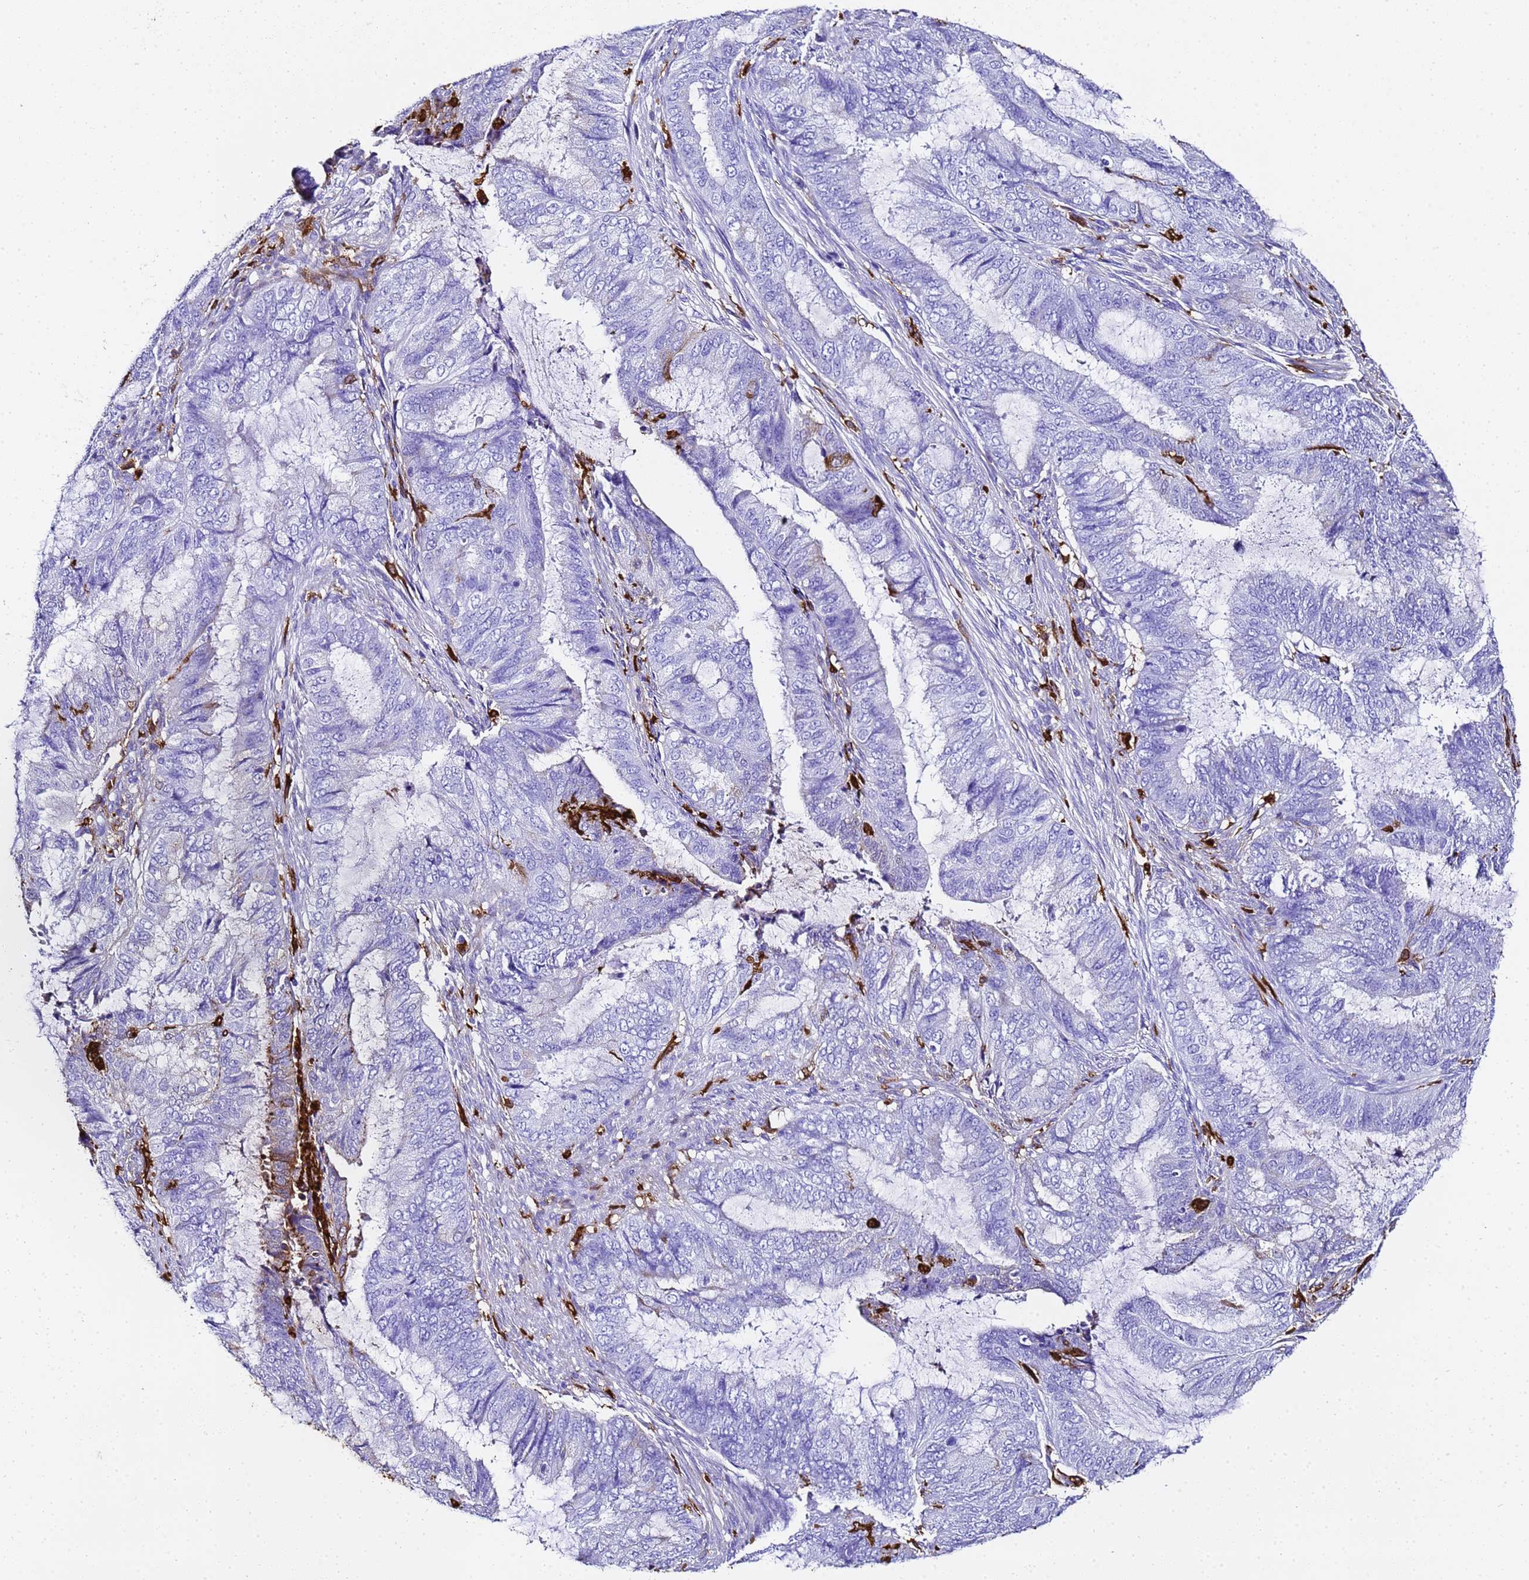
{"staining": {"intensity": "moderate", "quantity": "<25%", "location": "cytoplasmic/membranous"}, "tissue": "endometrial cancer", "cell_type": "Tumor cells", "image_type": "cancer", "snomed": [{"axis": "morphology", "description": "Adenocarcinoma, NOS"}, {"axis": "topography", "description": "Endometrium"}], "caption": "Immunohistochemical staining of adenocarcinoma (endometrial) demonstrates moderate cytoplasmic/membranous protein staining in about <25% of tumor cells.", "gene": "FTL", "patient": {"sex": "female", "age": 51}}